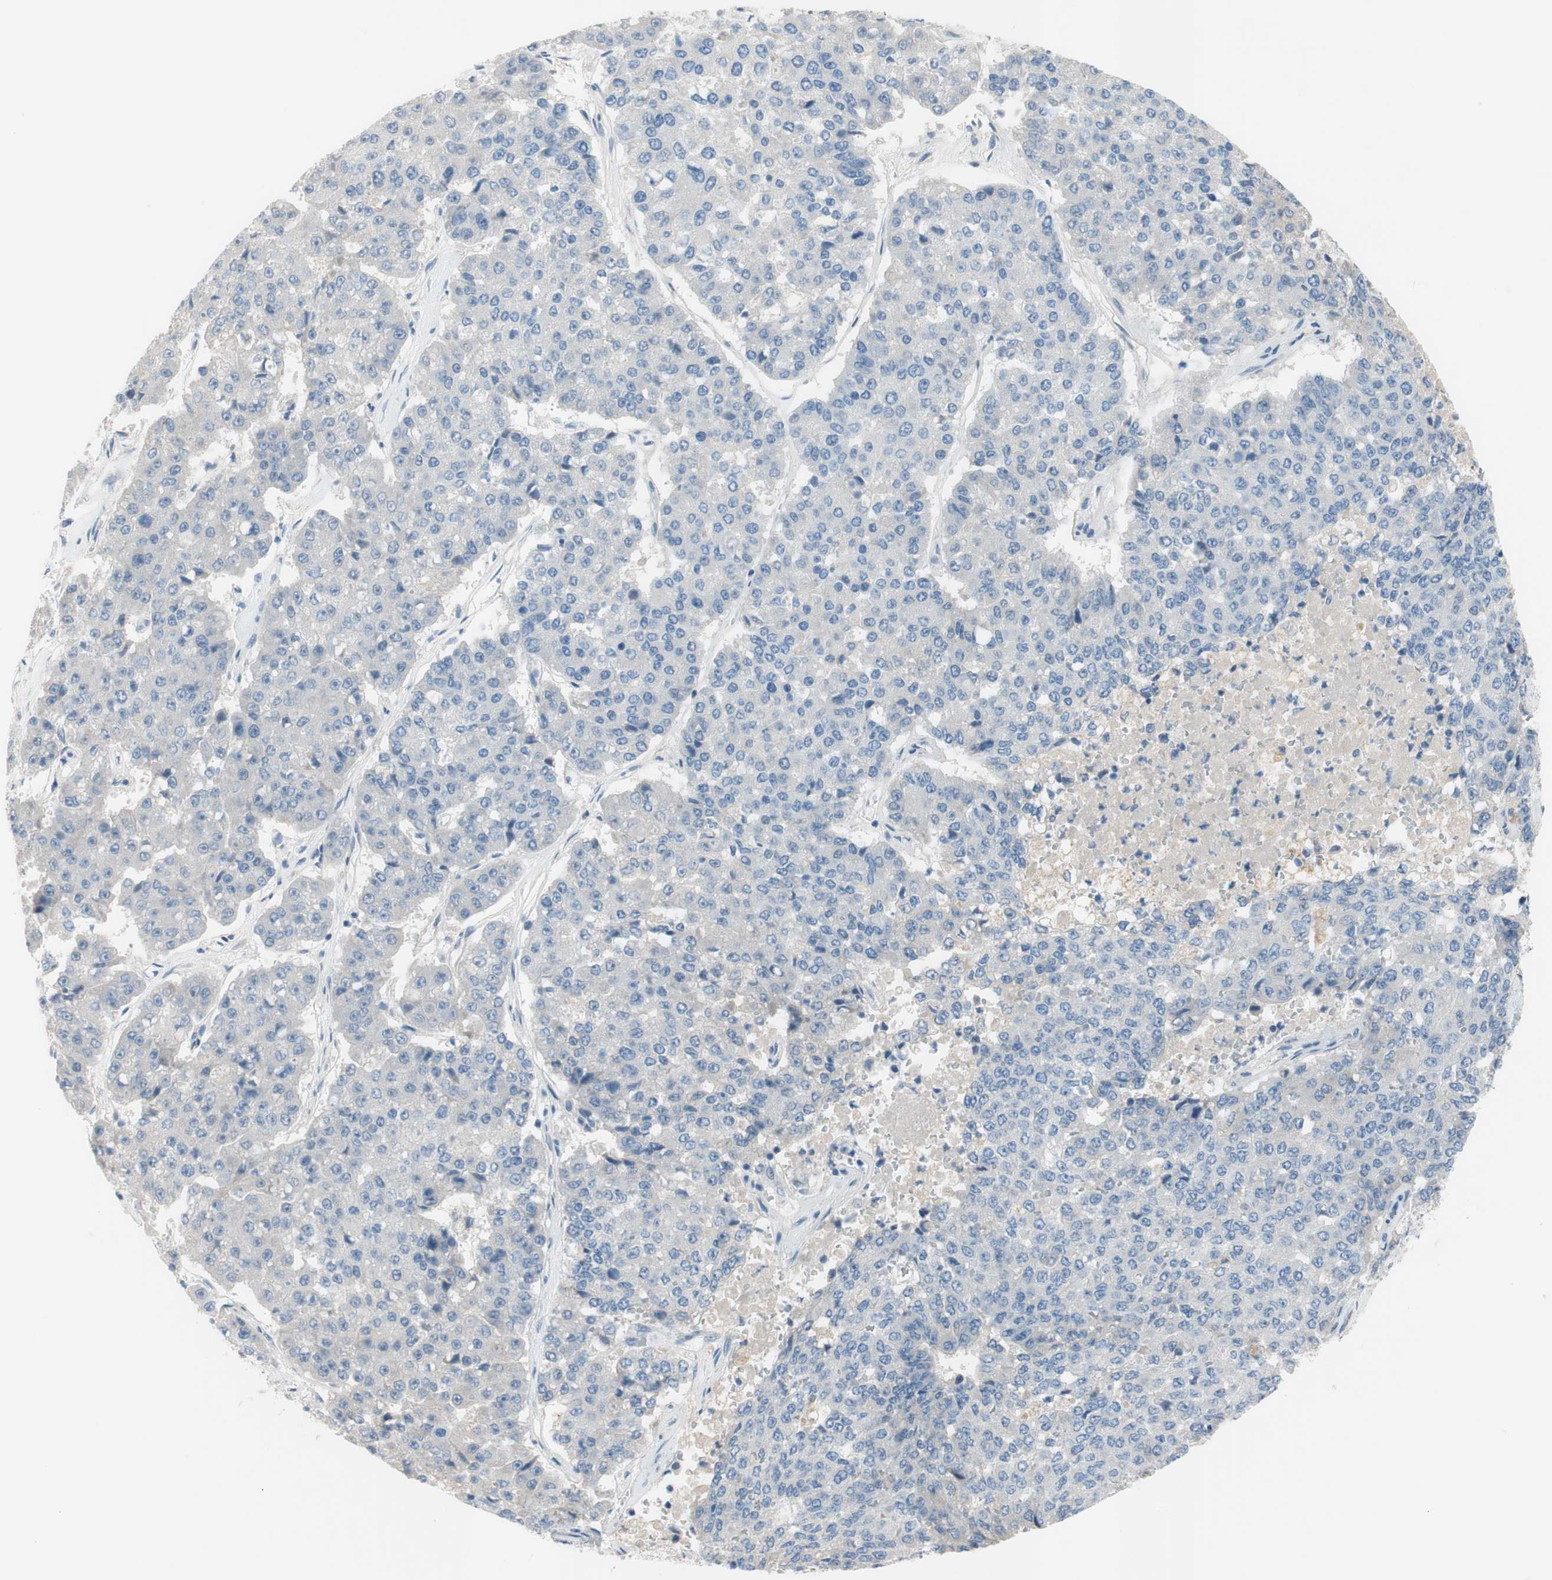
{"staining": {"intensity": "negative", "quantity": "none", "location": "none"}, "tissue": "pancreatic cancer", "cell_type": "Tumor cells", "image_type": "cancer", "snomed": [{"axis": "morphology", "description": "Adenocarcinoma, NOS"}, {"axis": "topography", "description": "Pancreas"}], "caption": "This histopathology image is of pancreatic adenocarcinoma stained with IHC to label a protein in brown with the nuclei are counter-stained blue. There is no staining in tumor cells.", "gene": "FDFT1", "patient": {"sex": "male", "age": 50}}